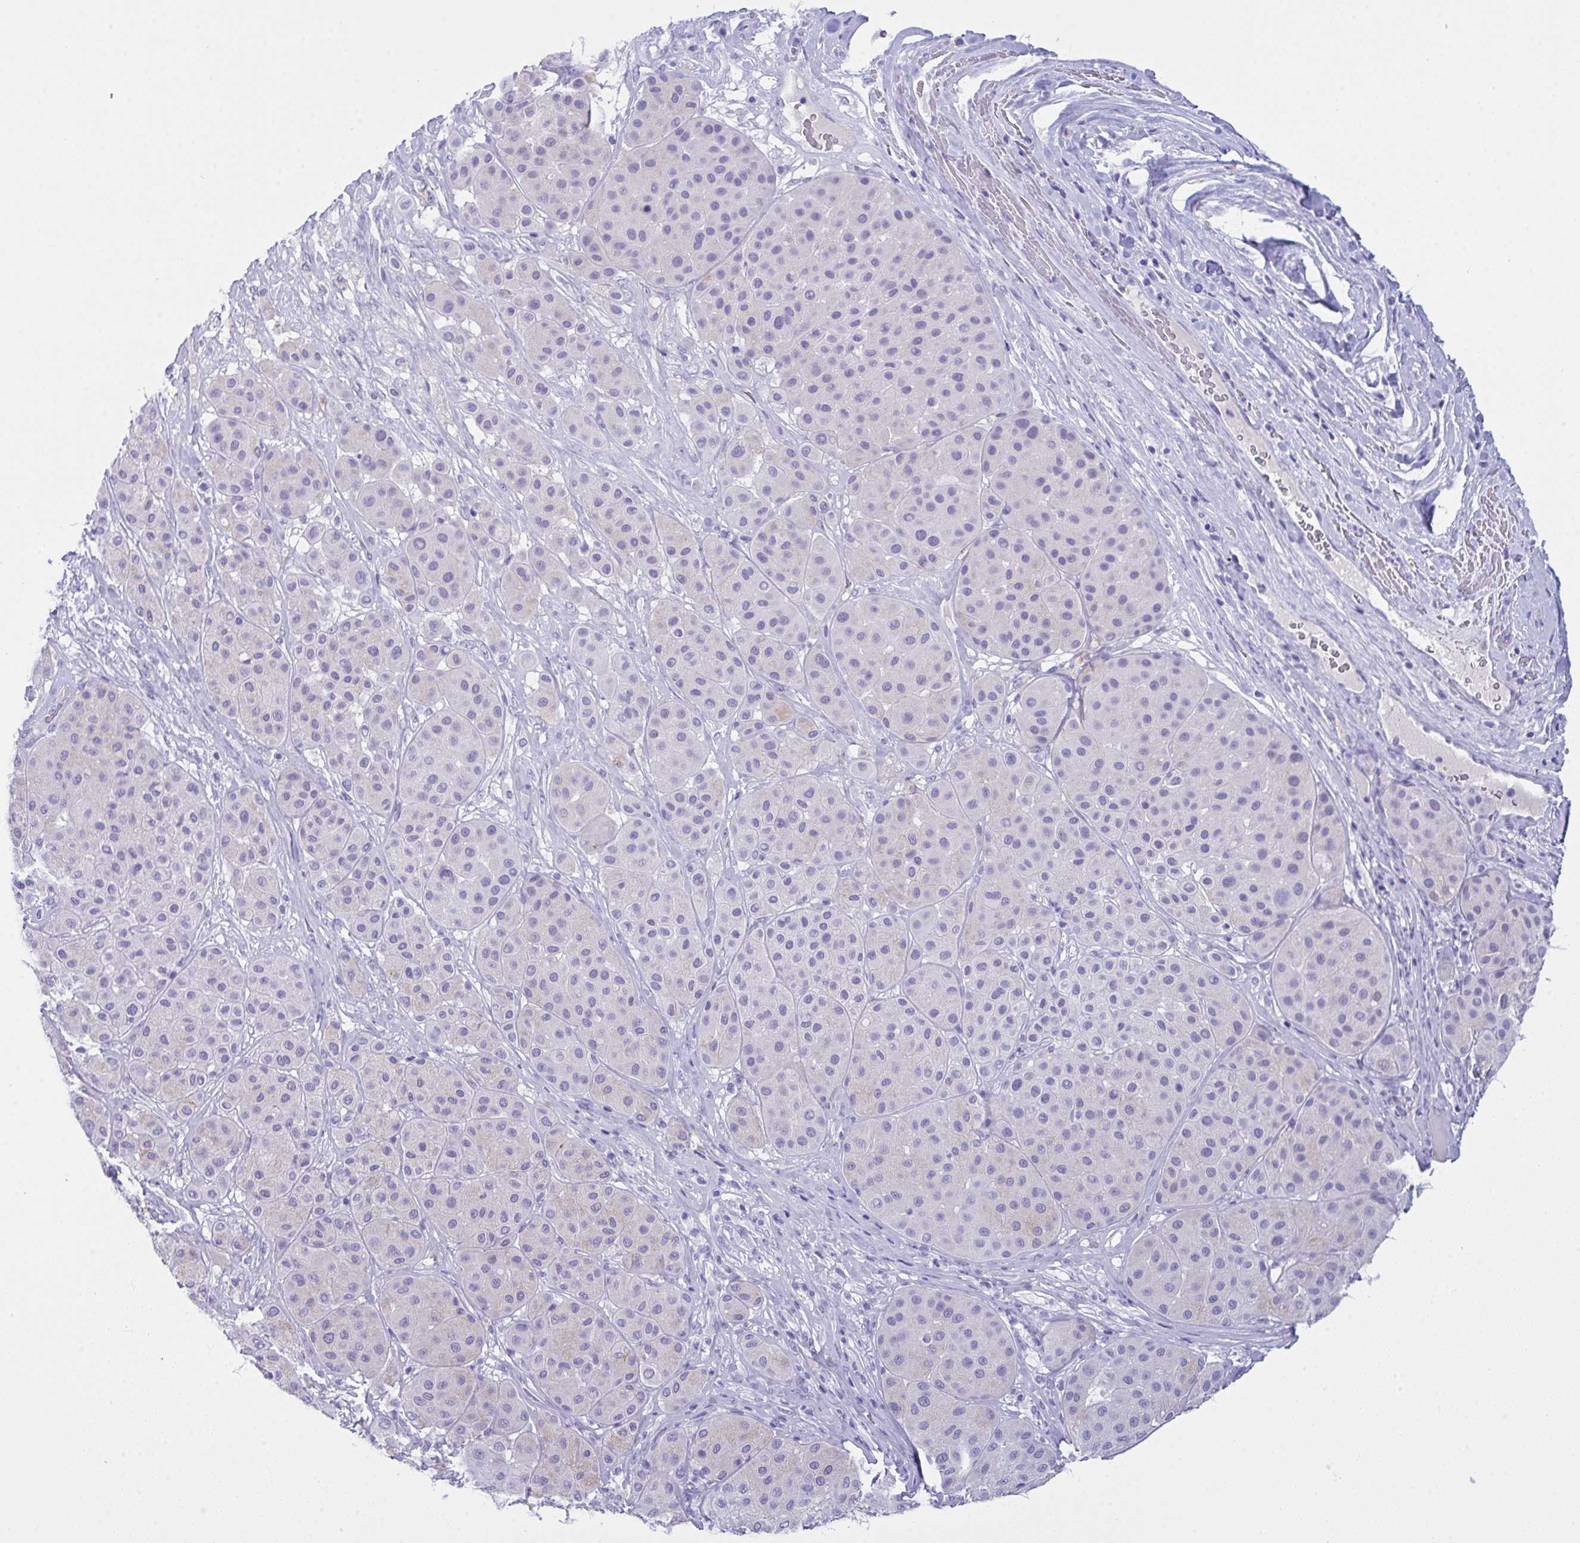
{"staining": {"intensity": "negative", "quantity": "none", "location": "none"}, "tissue": "melanoma", "cell_type": "Tumor cells", "image_type": "cancer", "snomed": [{"axis": "morphology", "description": "Malignant melanoma, Metastatic site"}, {"axis": "topography", "description": "Smooth muscle"}], "caption": "There is no significant staining in tumor cells of melanoma.", "gene": "GLB1L2", "patient": {"sex": "male", "age": 41}}